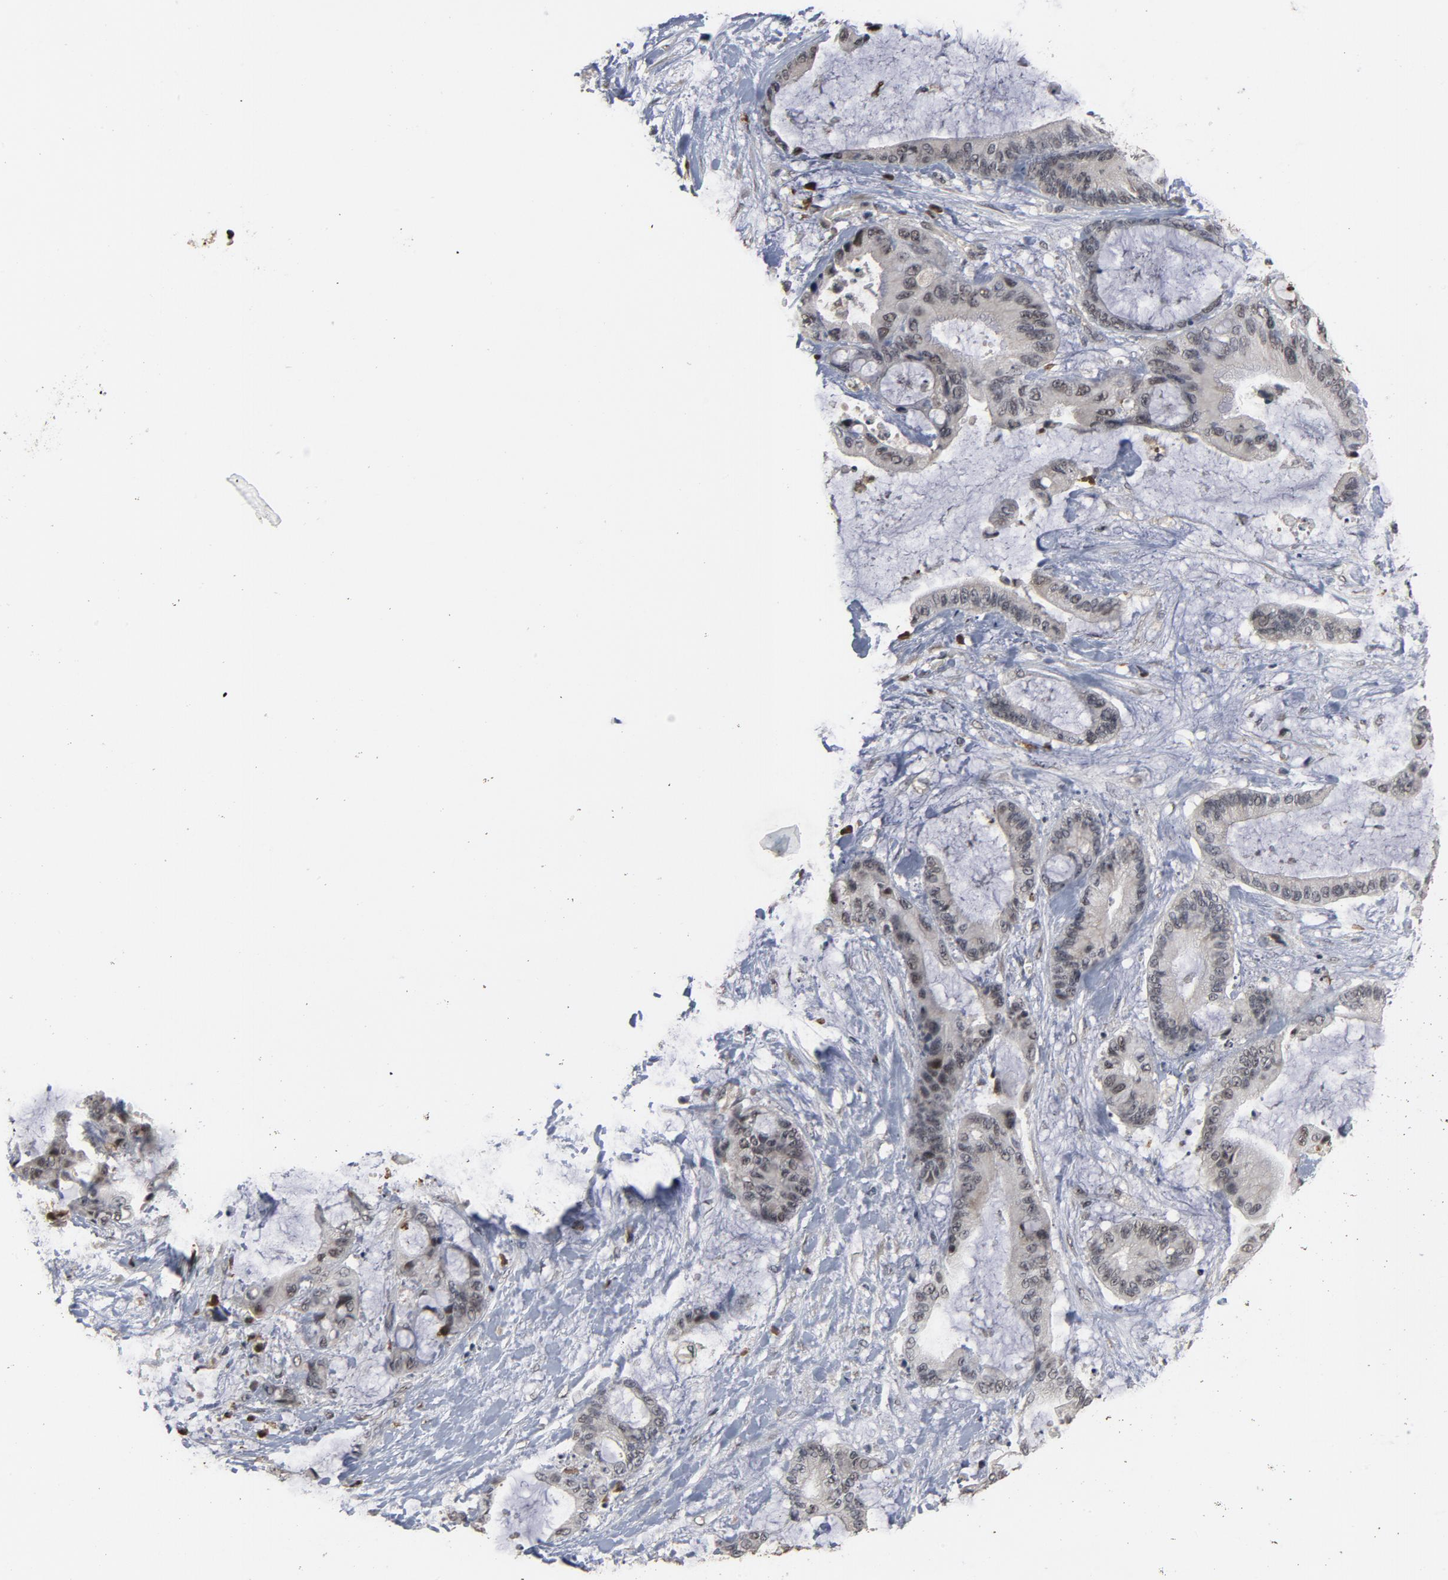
{"staining": {"intensity": "negative", "quantity": "none", "location": "none"}, "tissue": "liver cancer", "cell_type": "Tumor cells", "image_type": "cancer", "snomed": [{"axis": "morphology", "description": "Cholangiocarcinoma"}, {"axis": "topography", "description": "Liver"}], "caption": "Immunohistochemistry of human liver cancer (cholangiocarcinoma) displays no staining in tumor cells.", "gene": "RTL5", "patient": {"sex": "female", "age": 73}}